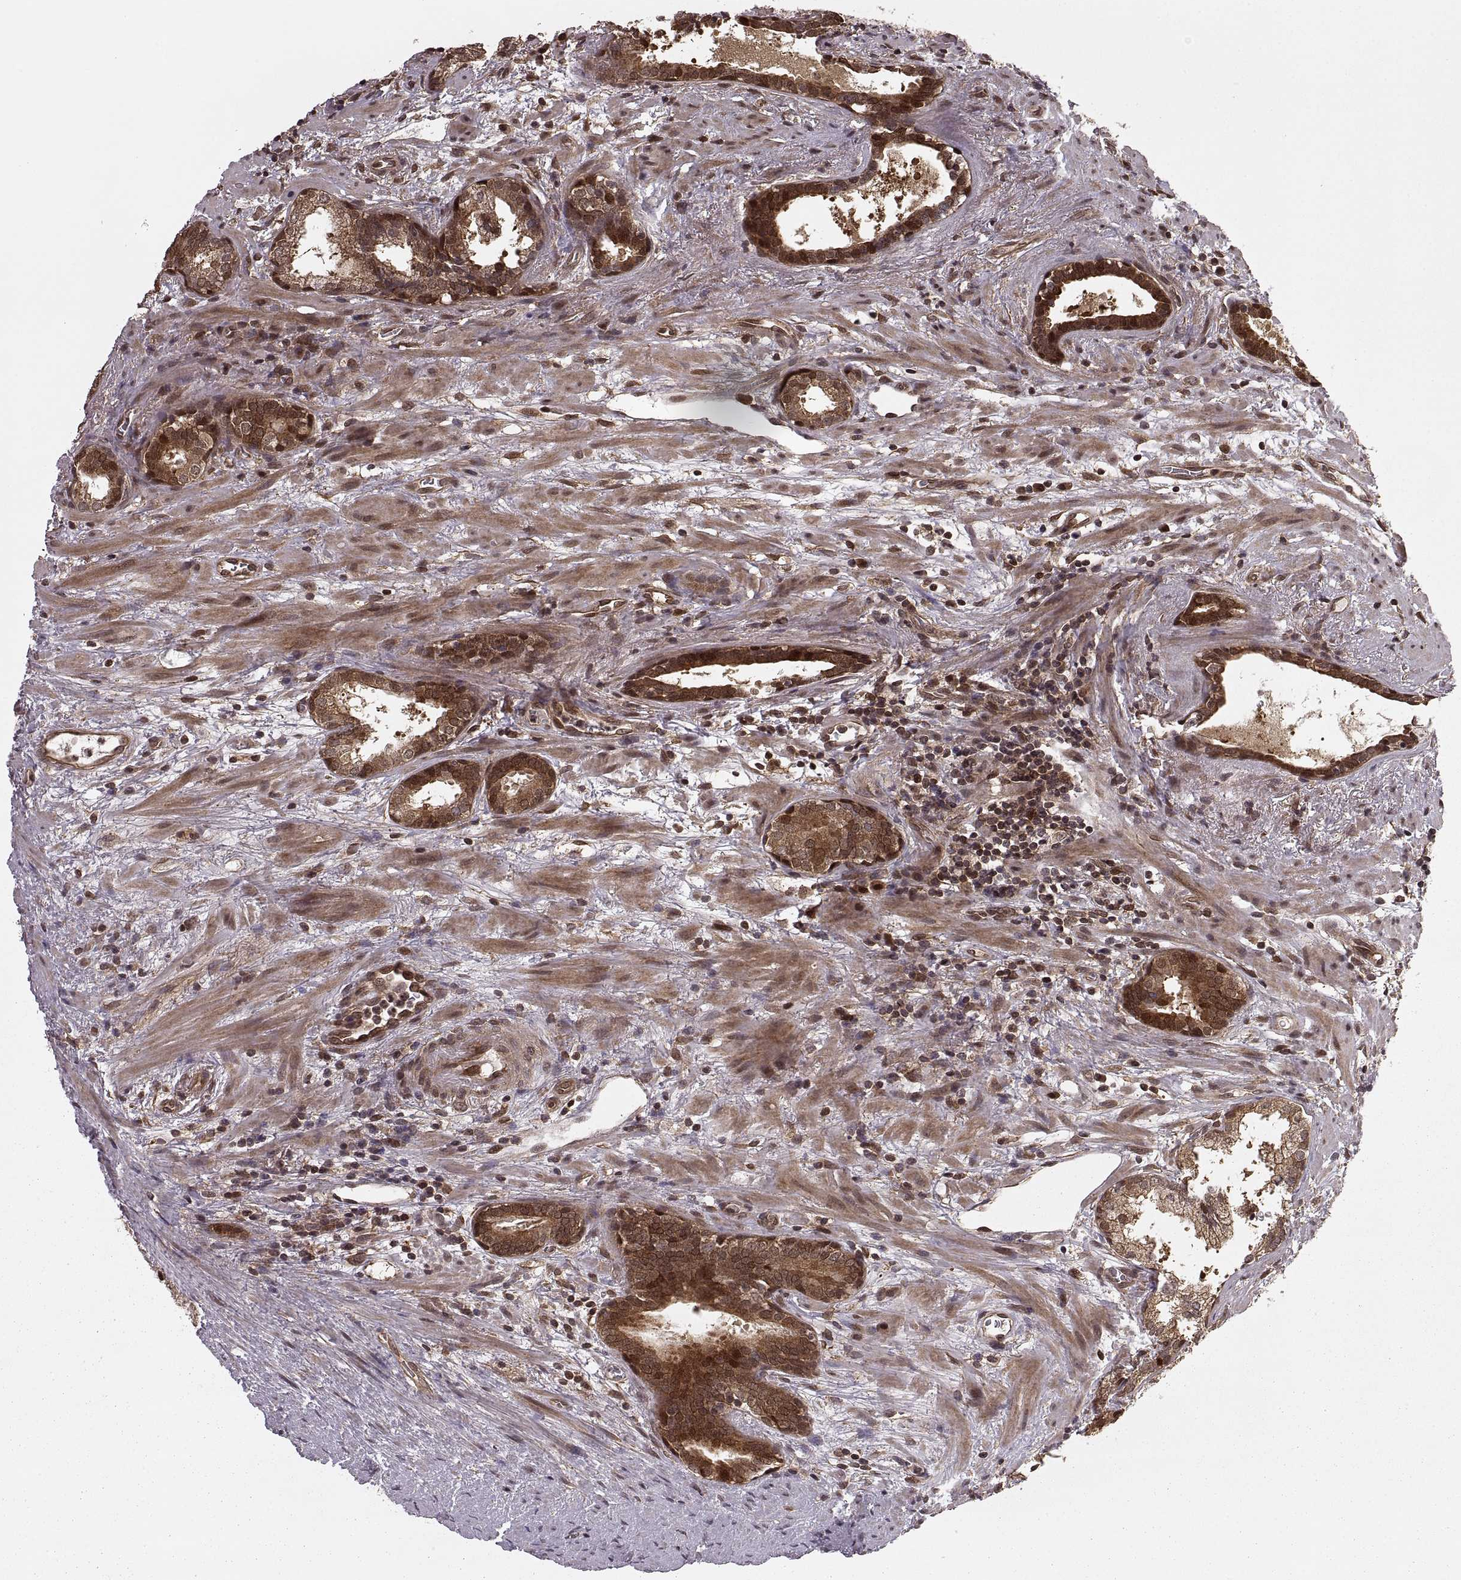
{"staining": {"intensity": "moderate", "quantity": ">75%", "location": "cytoplasmic/membranous"}, "tissue": "prostate cancer", "cell_type": "Tumor cells", "image_type": "cancer", "snomed": [{"axis": "morphology", "description": "Adenocarcinoma, NOS"}, {"axis": "topography", "description": "Prostate"}], "caption": "Tumor cells show medium levels of moderate cytoplasmic/membranous positivity in about >75% of cells in human prostate cancer (adenocarcinoma).", "gene": "DEDD", "patient": {"sex": "male", "age": 66}}